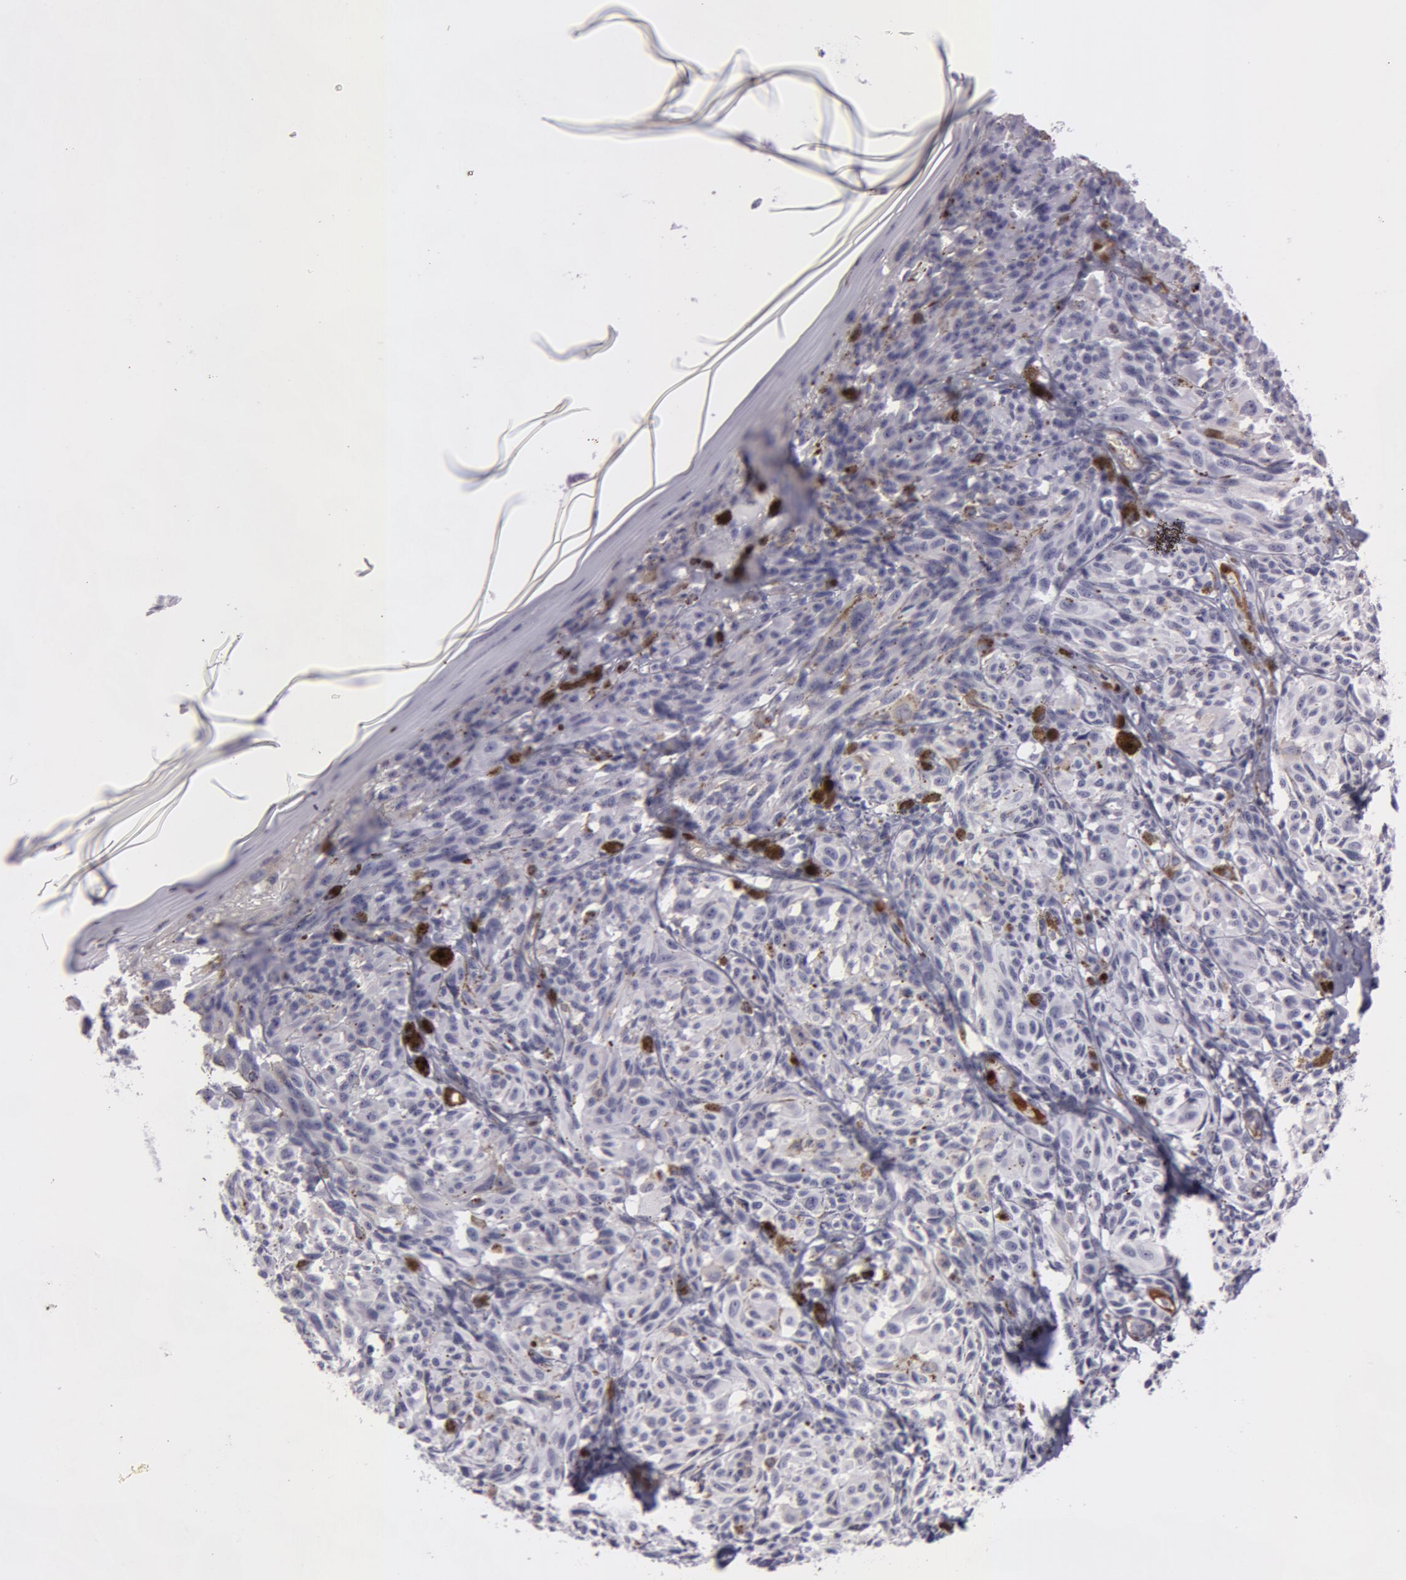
{"staining": {"intensity": "negative", "quantity": "none", "location": "none"}, "tissue": "melanoma", "cell_type": "Tumor cells", "image_type": "cancer", "snomed": [{"axis": "morphology", "description": "Malignant melanoma, NOS"}, {"axis": "topography", "description": "Skin"}], "caption": "DAB immunohistochemical staining of human melanoma exhibits no significant staining in tumor cells.", "gene": "TAGLN", "patient": {"sex": "female", "age": 72}}